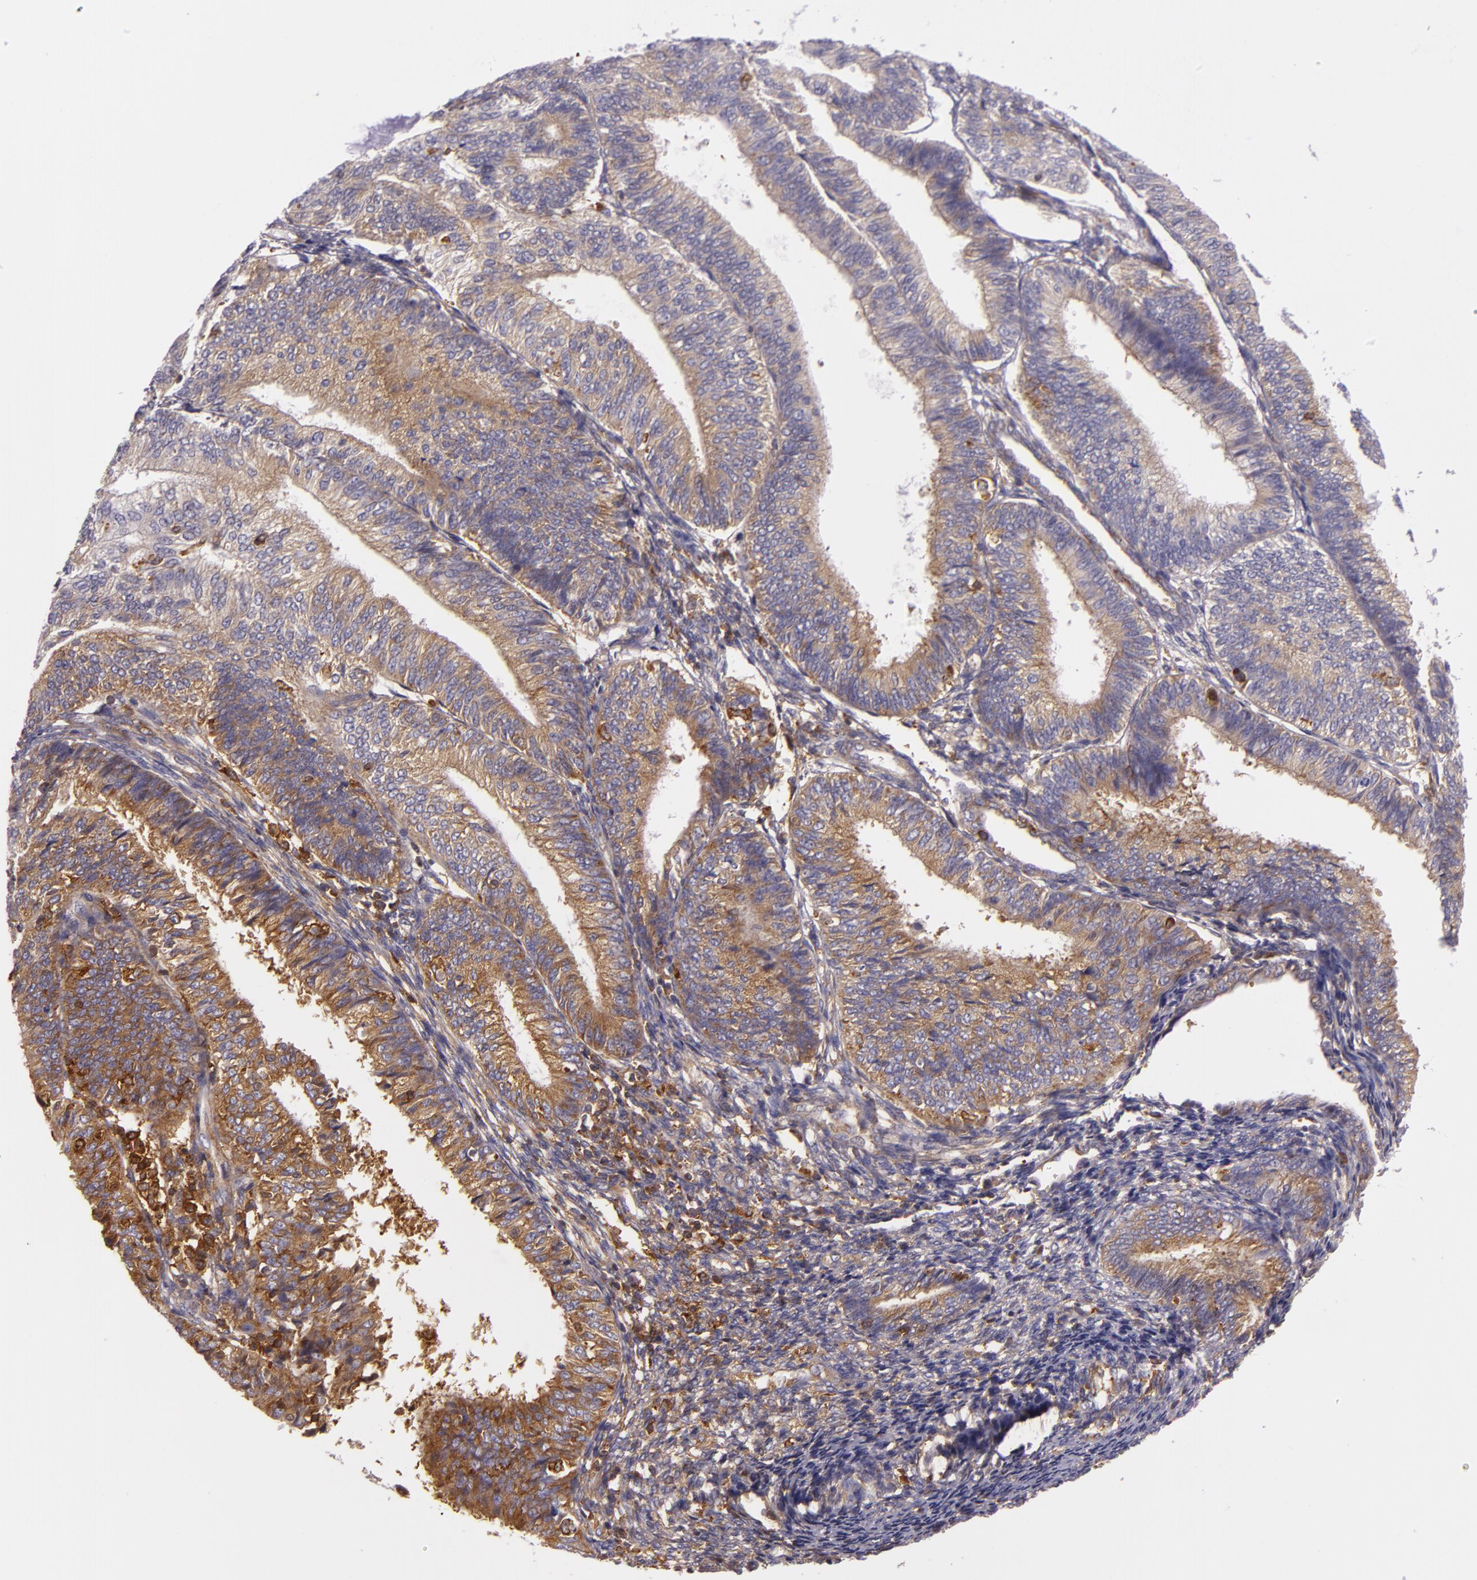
{"staining": {"intensity": "weak", "quantity": "25%-75%", "location": "cytoplasmic/membranous"}, "tissue": "endometrial cancer", "cell_type": "Tumor cells", "image_type": "cancer", "snomed": [{"axis": "morphology", "description": "Adenocarcinoma, NOS"}, {"axis": "topography", "description": "Endometrium"}], "caption": "Endometrial adenocarcinoma tissue shows weak cytoplasmic/membranous positivity in approximately 25%-75% of tumor cells, visualized by immunohistochemistry.", "gene": "TLN1", "patient": {"sex": "female", "age": 55}}